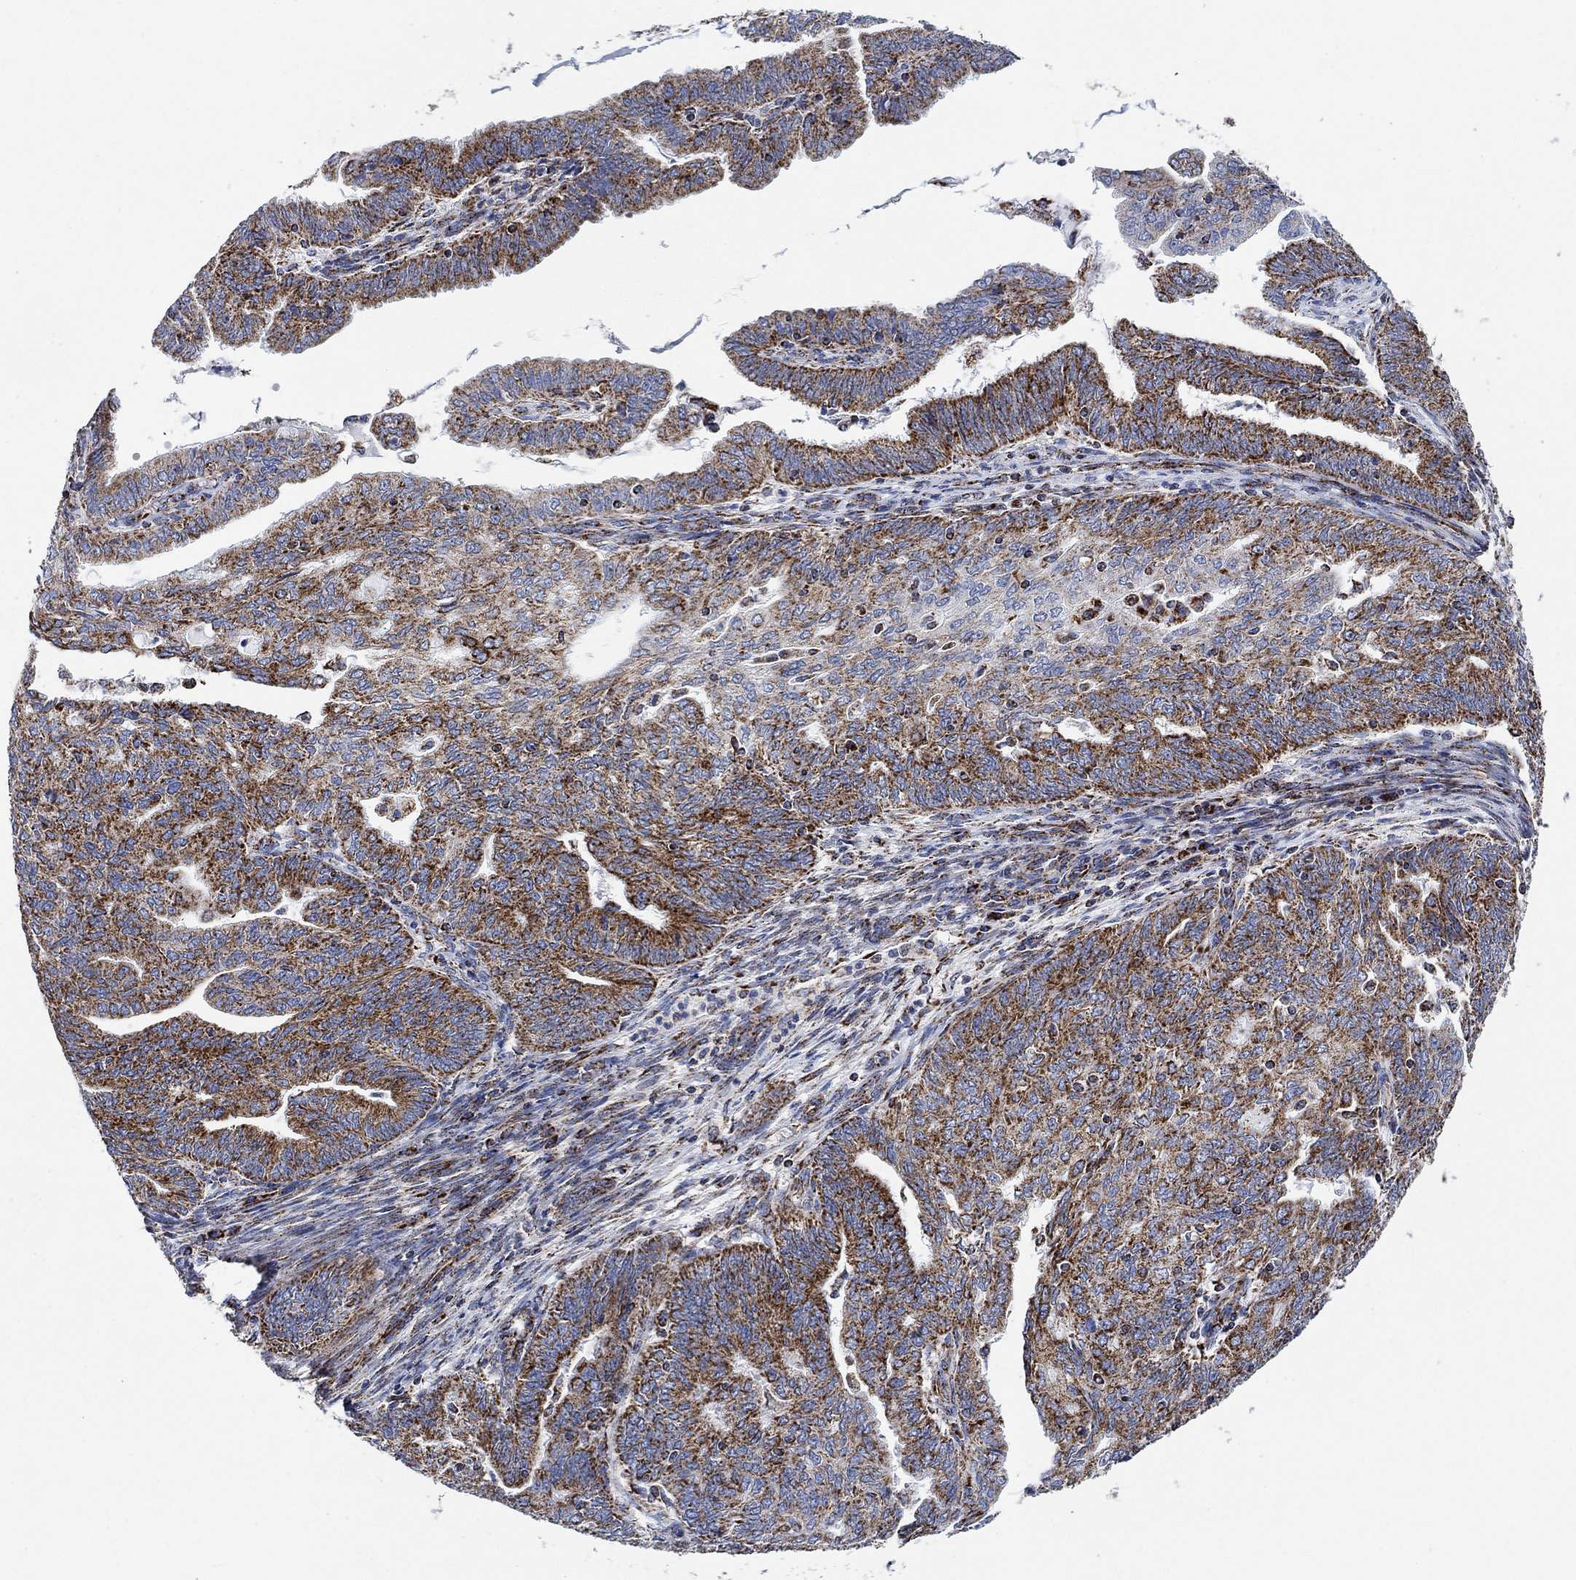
{"staining": {"intensity": "strong", "quantity": "<25%", "location": "cytoplasmic/membranous"}, "tissue": "endometrial cancer", "cell_type": "Tumor cells", "image_type": "cancer", "snomed": [{"axis": "morphology", "description": "Adenocarcinoma, NOS"}, {"axis": "topography", "description": "Endometrium"}], "caption": "Endometrial adenocarcinoma stained for a protein (brown) reveals strong cytoplasmic/membranous positive staining in approximately <25% of tumor cells.", "gene": "NDUFS3", "patient": {"sex": "female", "age": 82}}